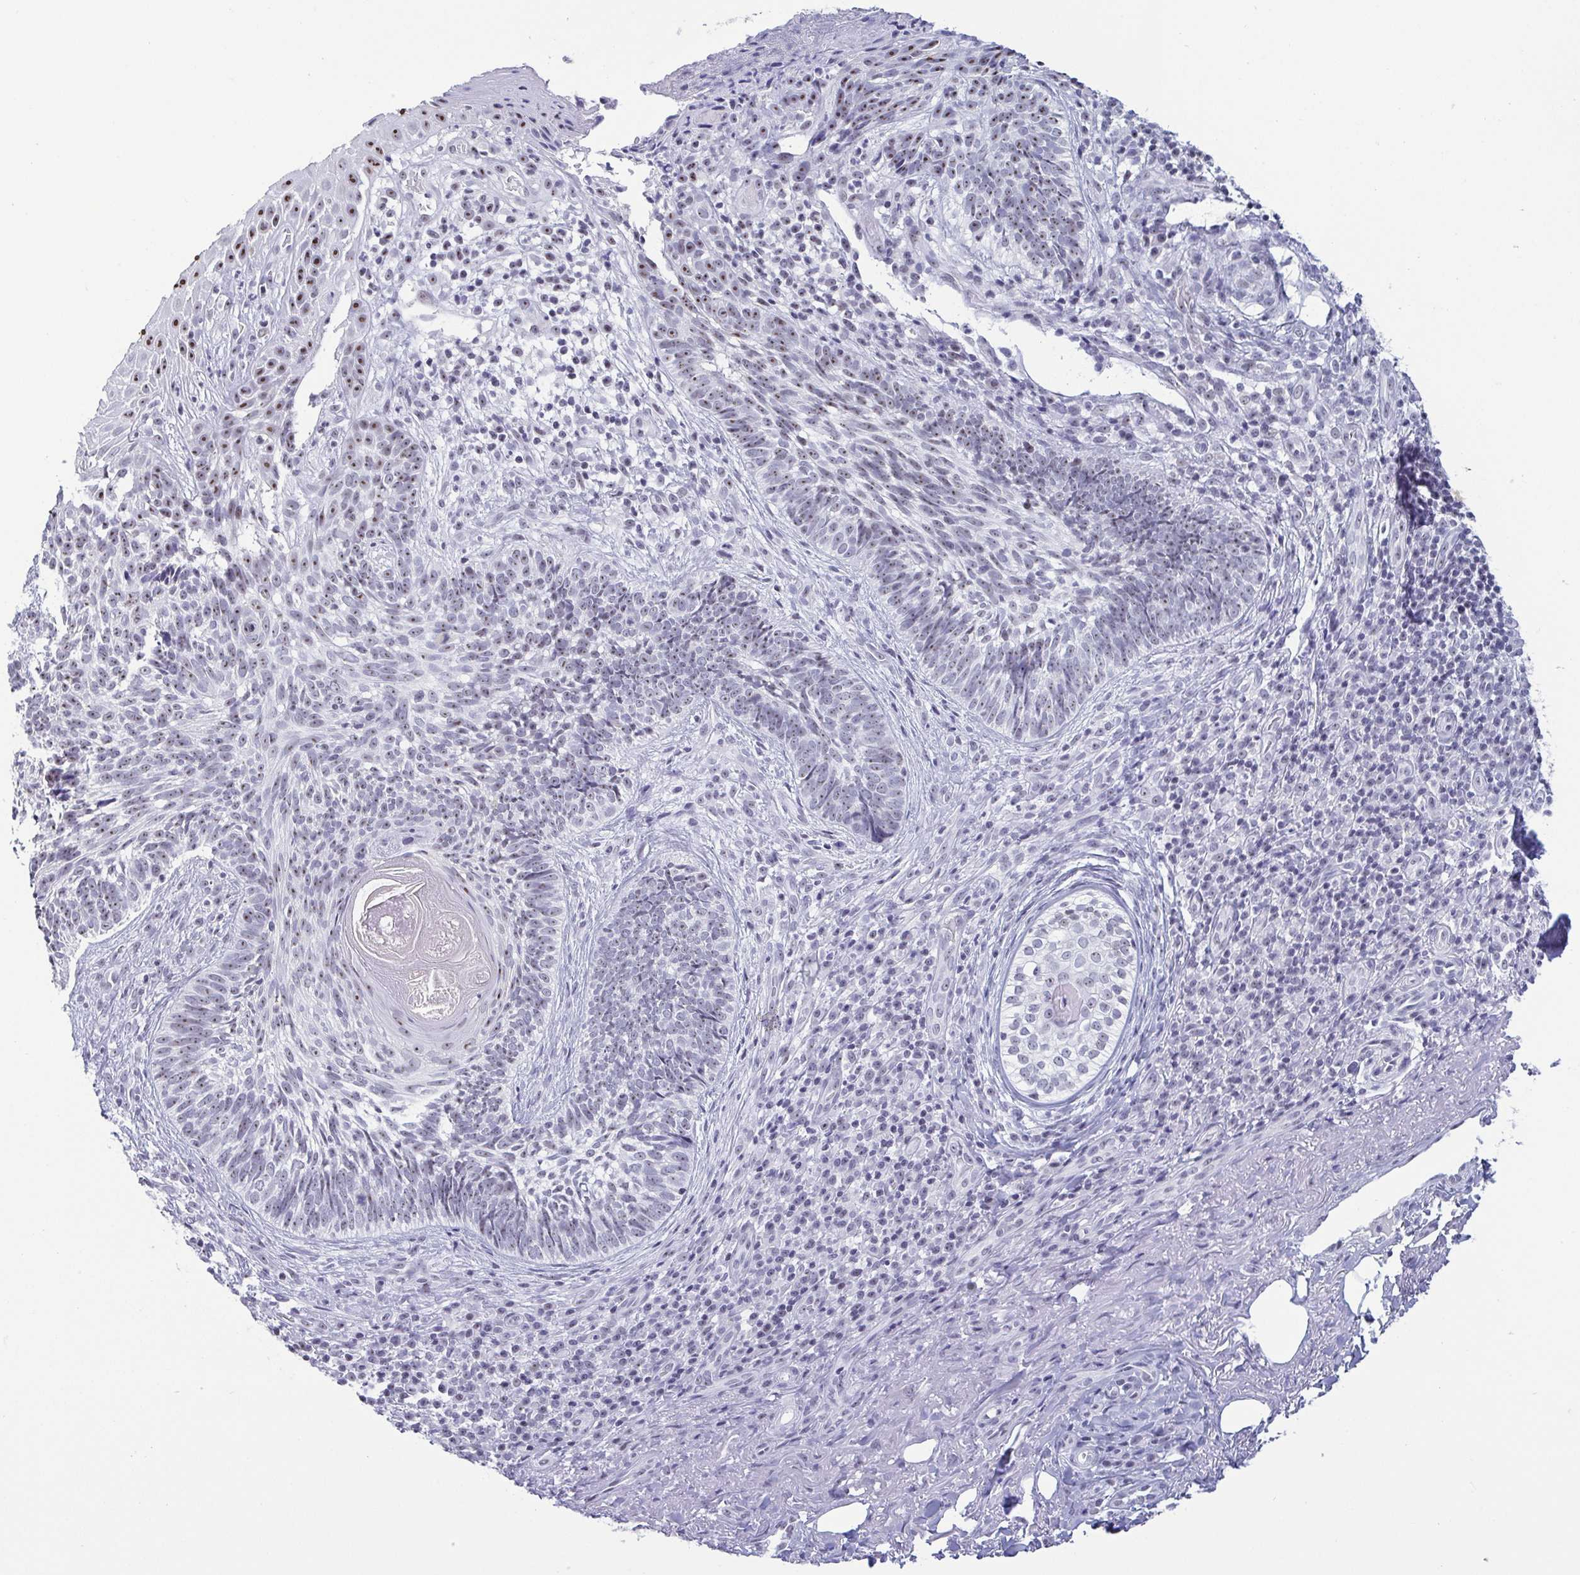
{"staining": {"intensity": "weak", "quantity": "25%-75%", "location": "nuclear"}, "tissue": "skin cancer", "cell_type": "Tumor cells", "image_type": "cancer", "snomed": [{"axis": "morphology", "description": "Basal cell carcinoma"}, {"axis": "topography", "description": "Skin"}], "caption": "A photomicrograph showing weak nuclear expression in approximately 25%-75% of tumor cells in skin basal cell carcinoma, as visualized by brown immunohistochemical staining.", "gene": "BZW1", "patient": {"sex": "male", "age": 65}}